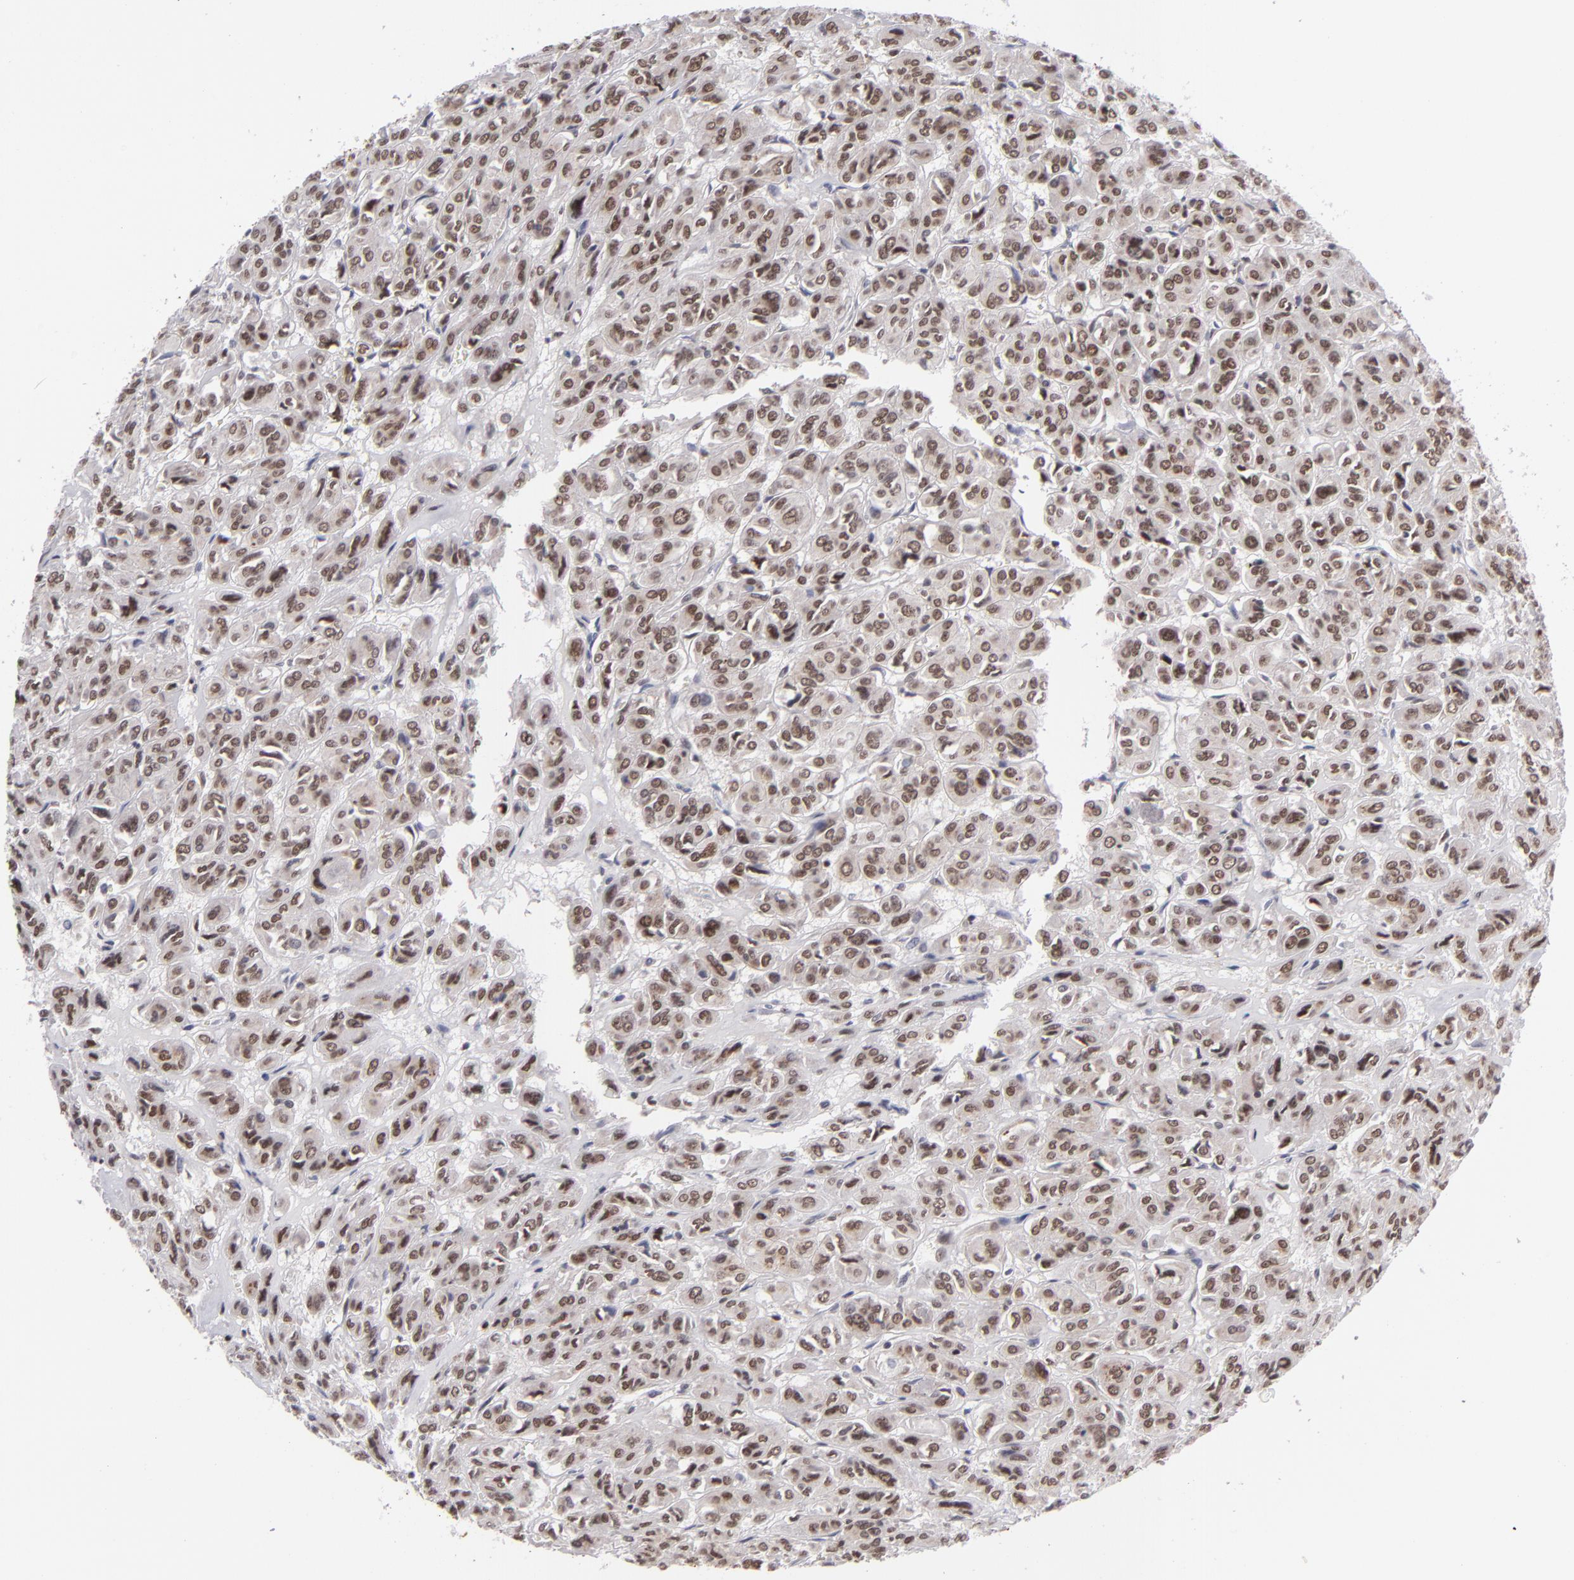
{"staining": {"intensity": "moderate", "quantity": ">75%", "location": "nuclear"}, "tissue": "thyroid cancer", "cell_type": "Tumor cells", "image_type": "cancer", "snomed": [{"axis": "morphology", "description": "Follicular adenoma carcinoma, NOS"}, {"axis": "topography", "description": "Thyroid gland"}], "caption": "Protein analysis of thyroid cancer (follicular adenoma carcinoma) tissue reveals moderate nuclear staining in about >75% of tumor cells. Using DAB (3,3'-diaminobenzidine) (brown) and hematoxylin (blue) stains, captured at high magnification using brightfield microscopy.", "gene": "MLLT3", "patient": {"sex": "female", "age": 71}}